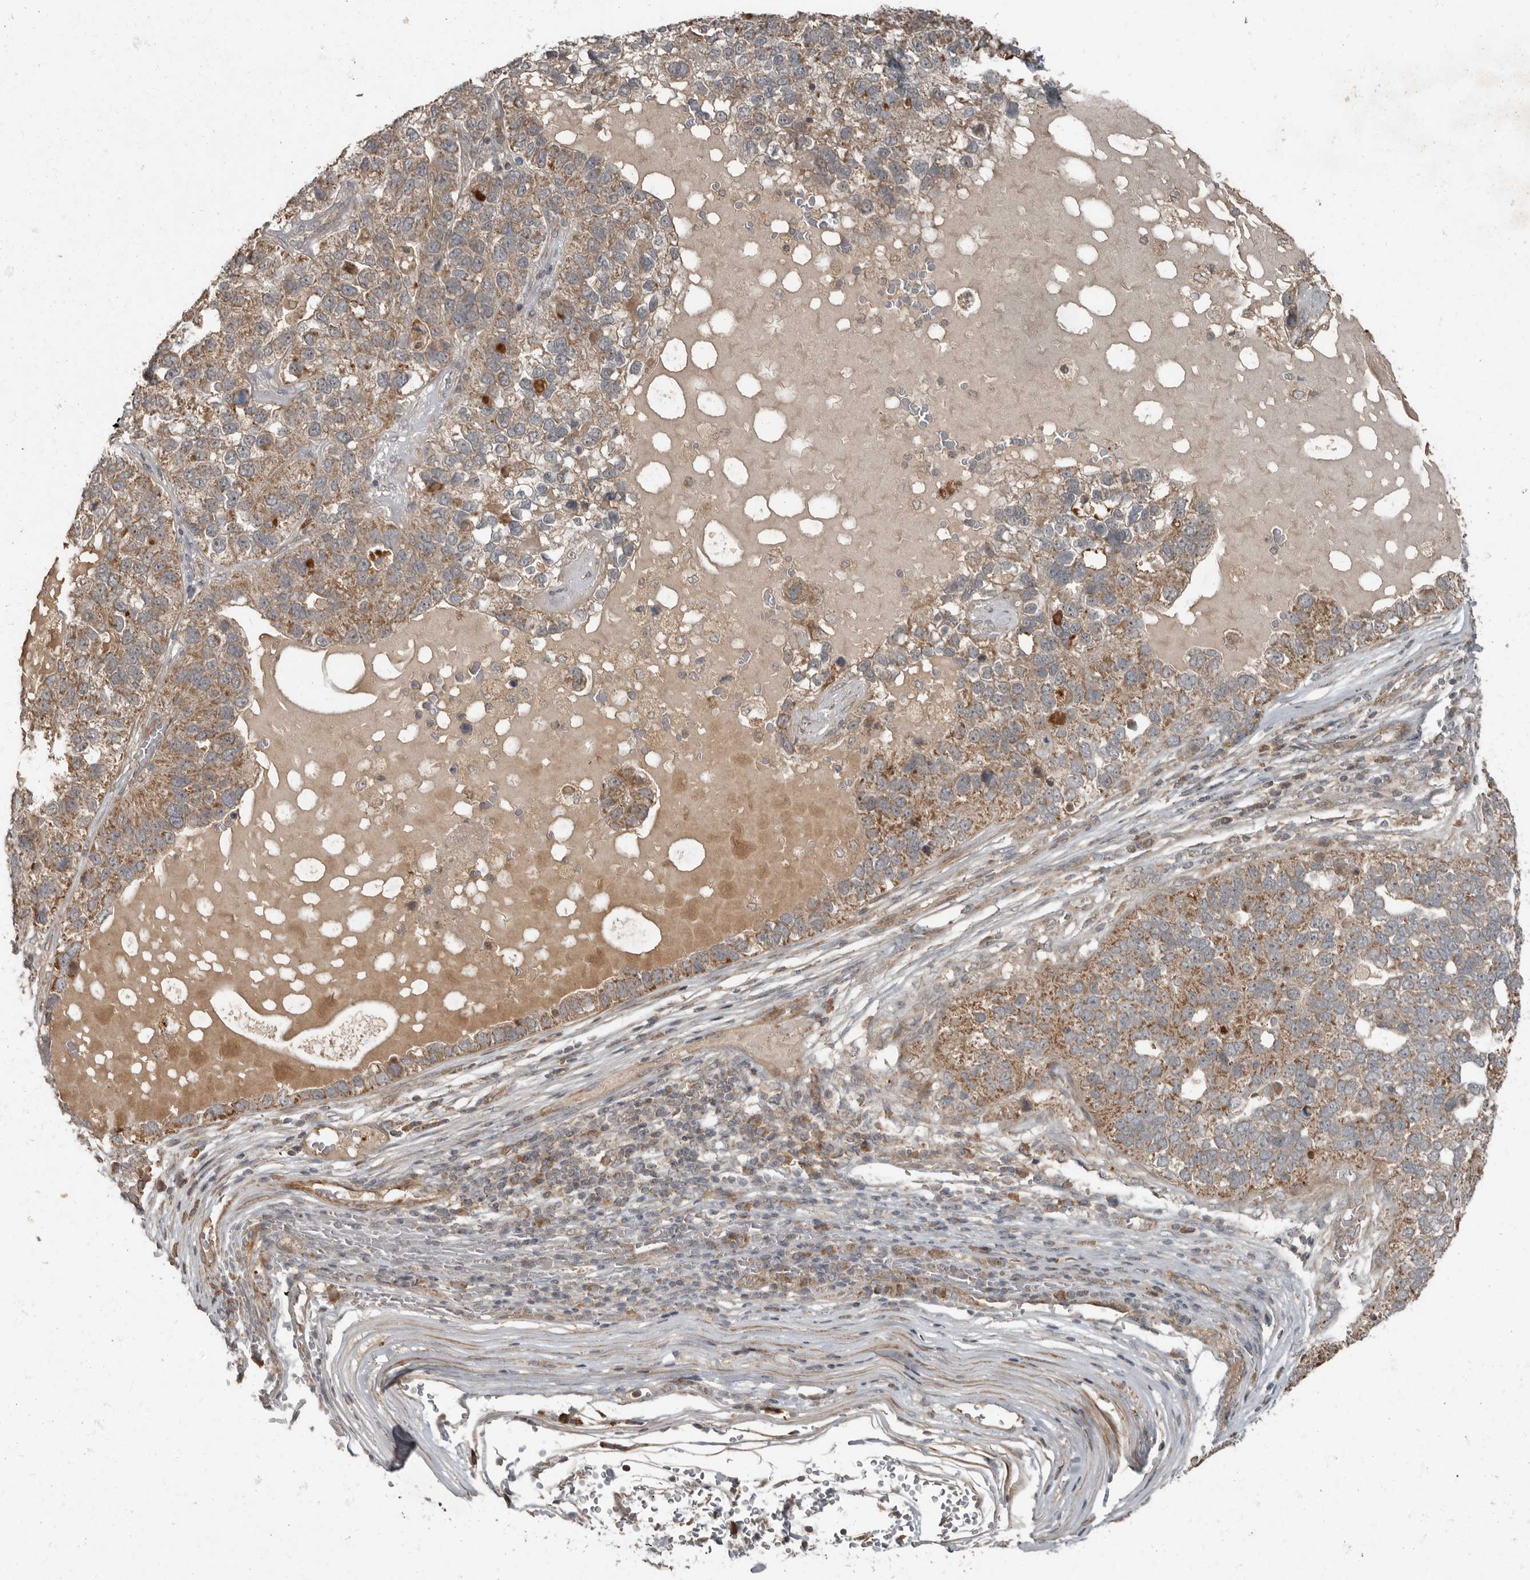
{"staining": {"intensity": "moderate", "quantity": ">75%", "location": "cytoplasmic/membranous"}, "tissue": "pancreatic cancer", "cell_type": "Tumor cells", "image_type": "cancer", "snomed": [{"axis": "morphology", "description": "Adenocarcinoma, NOS"}, {"axis": "topography", "description": "Pancreas"}], "caption": "IHC (DAB) staining of pancreatic cancer (adenocarcinoma) exhibits moderate cytoplasmic/membranous protein staining in approximately >75% of tumor cells.", "gene": "SLC6A7", "patient": {"sex": "female", "age": 61}}